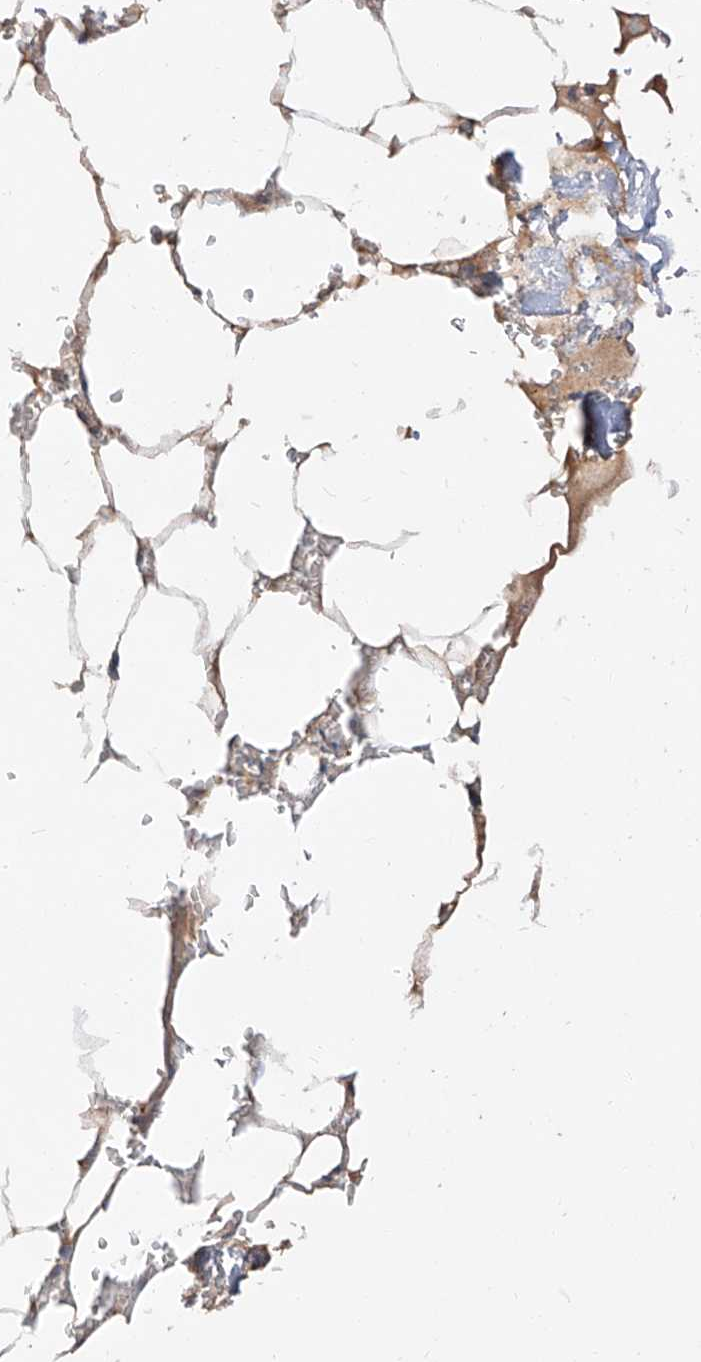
{"staining": {"intensity": "negative", "quantity": "none", "location": "none"}, "tissue": "bone marrow", "cell_type": "Hematopoietic cells", "image_type": "normal", "snomed": [{"axis": "morphology", "description": "Normal tissue, NOS"}, {"axis": "topography", "description": "Bone marrow"}], "caption": "Histopathology image shows no protein staining in hematopoietic cells of normal bone marrow.", "gene": "DIRAS3", "patient": {"sex": "male", "age": 70}}